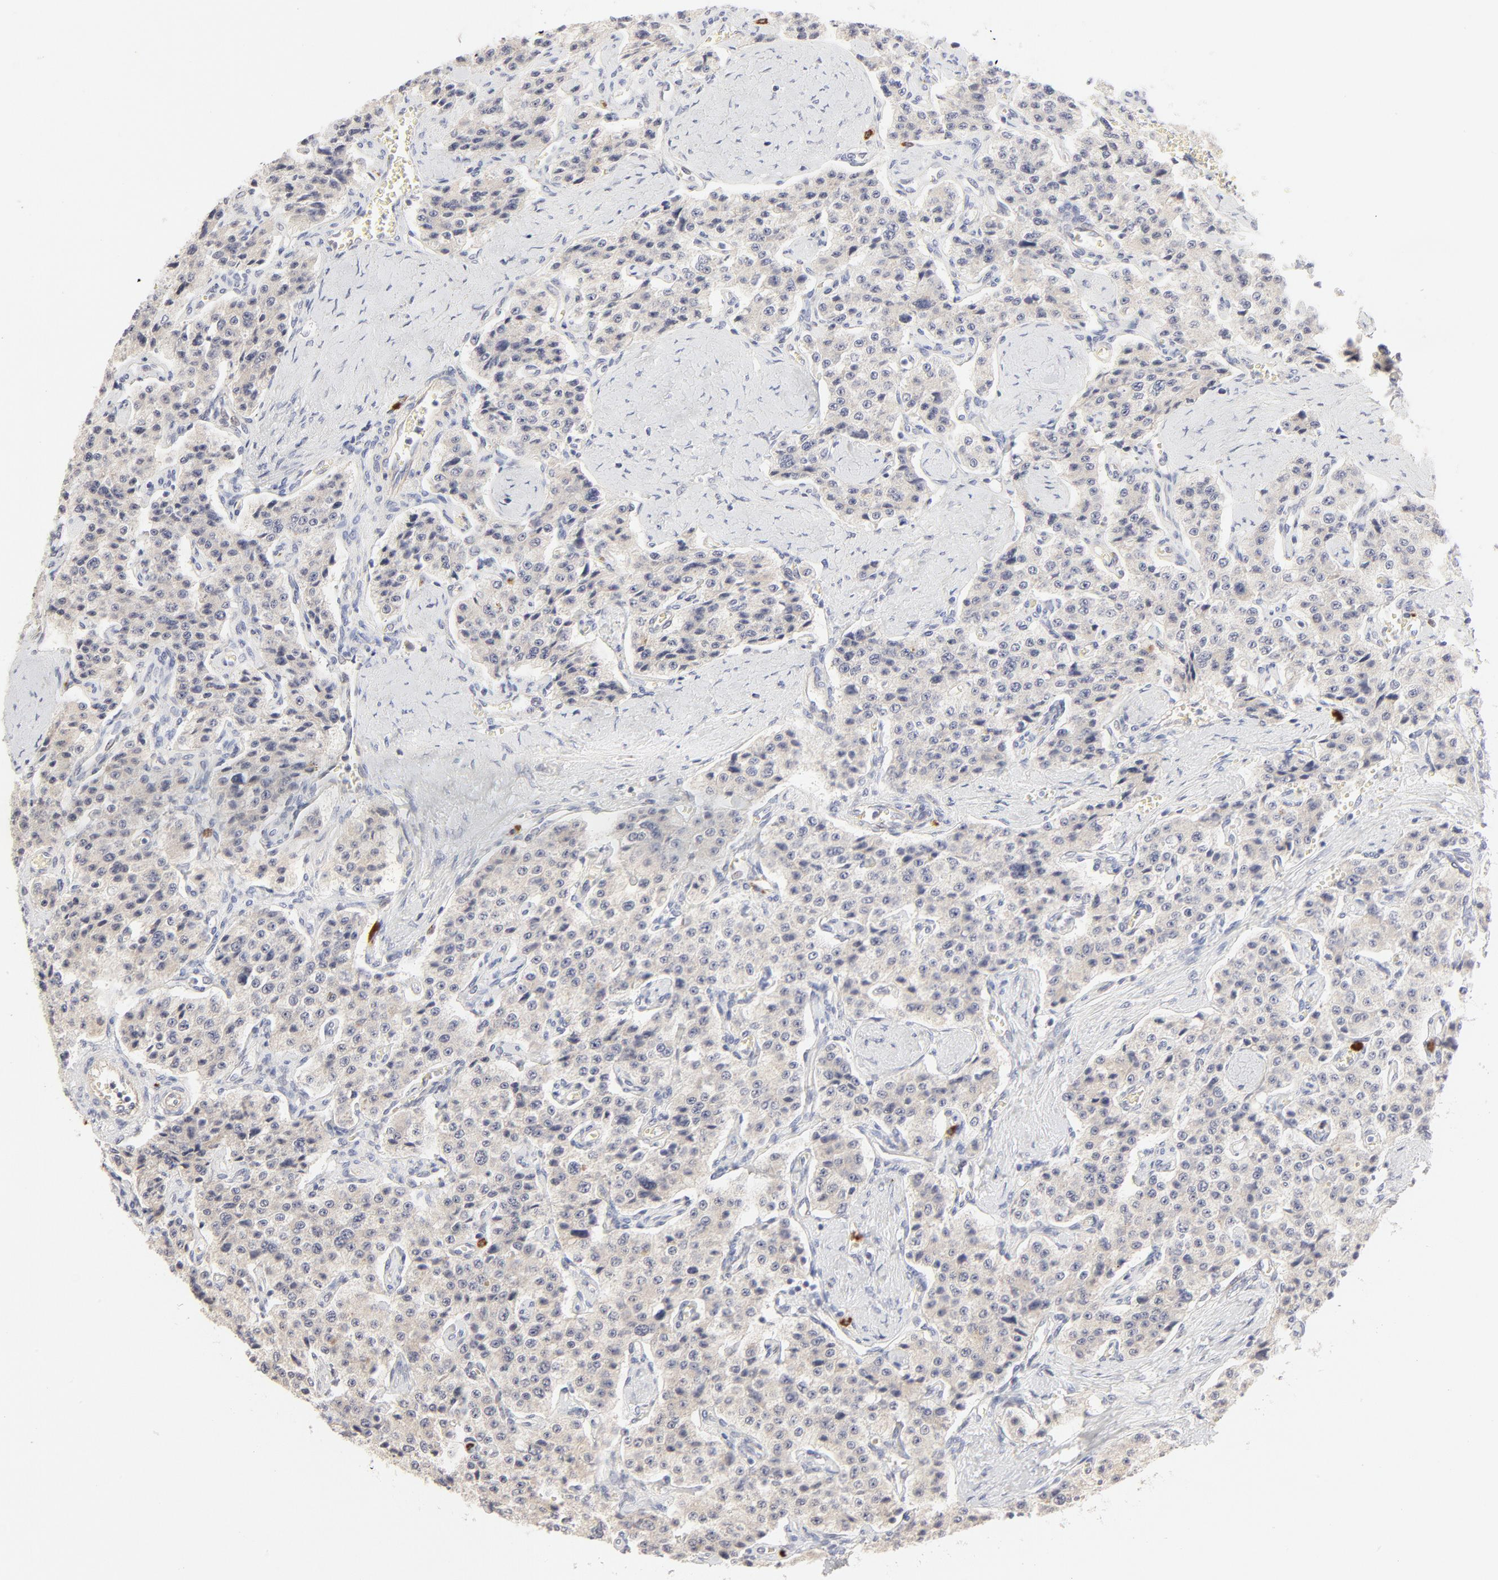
{"staining": {"intensity": "negative", "quantity": "none", "location": "none"}, "tissue": "carcinoid", "cell_type": "Tumor cells", "image_type": "cancer", "snomed": [{"axis": "morphology", "description": "Carcinoid, malignant, NOS"}, {"axis": "topography", "description": "Small intestine"}], "caption": "Immunohistochemistry (IHC) micrograph of carcinoid (malignant) stained for a protein (brown), which demonstrates no expression in tumor cells.", "gene": "ELF3", "patient": {"sex": "male", "age": 52}}